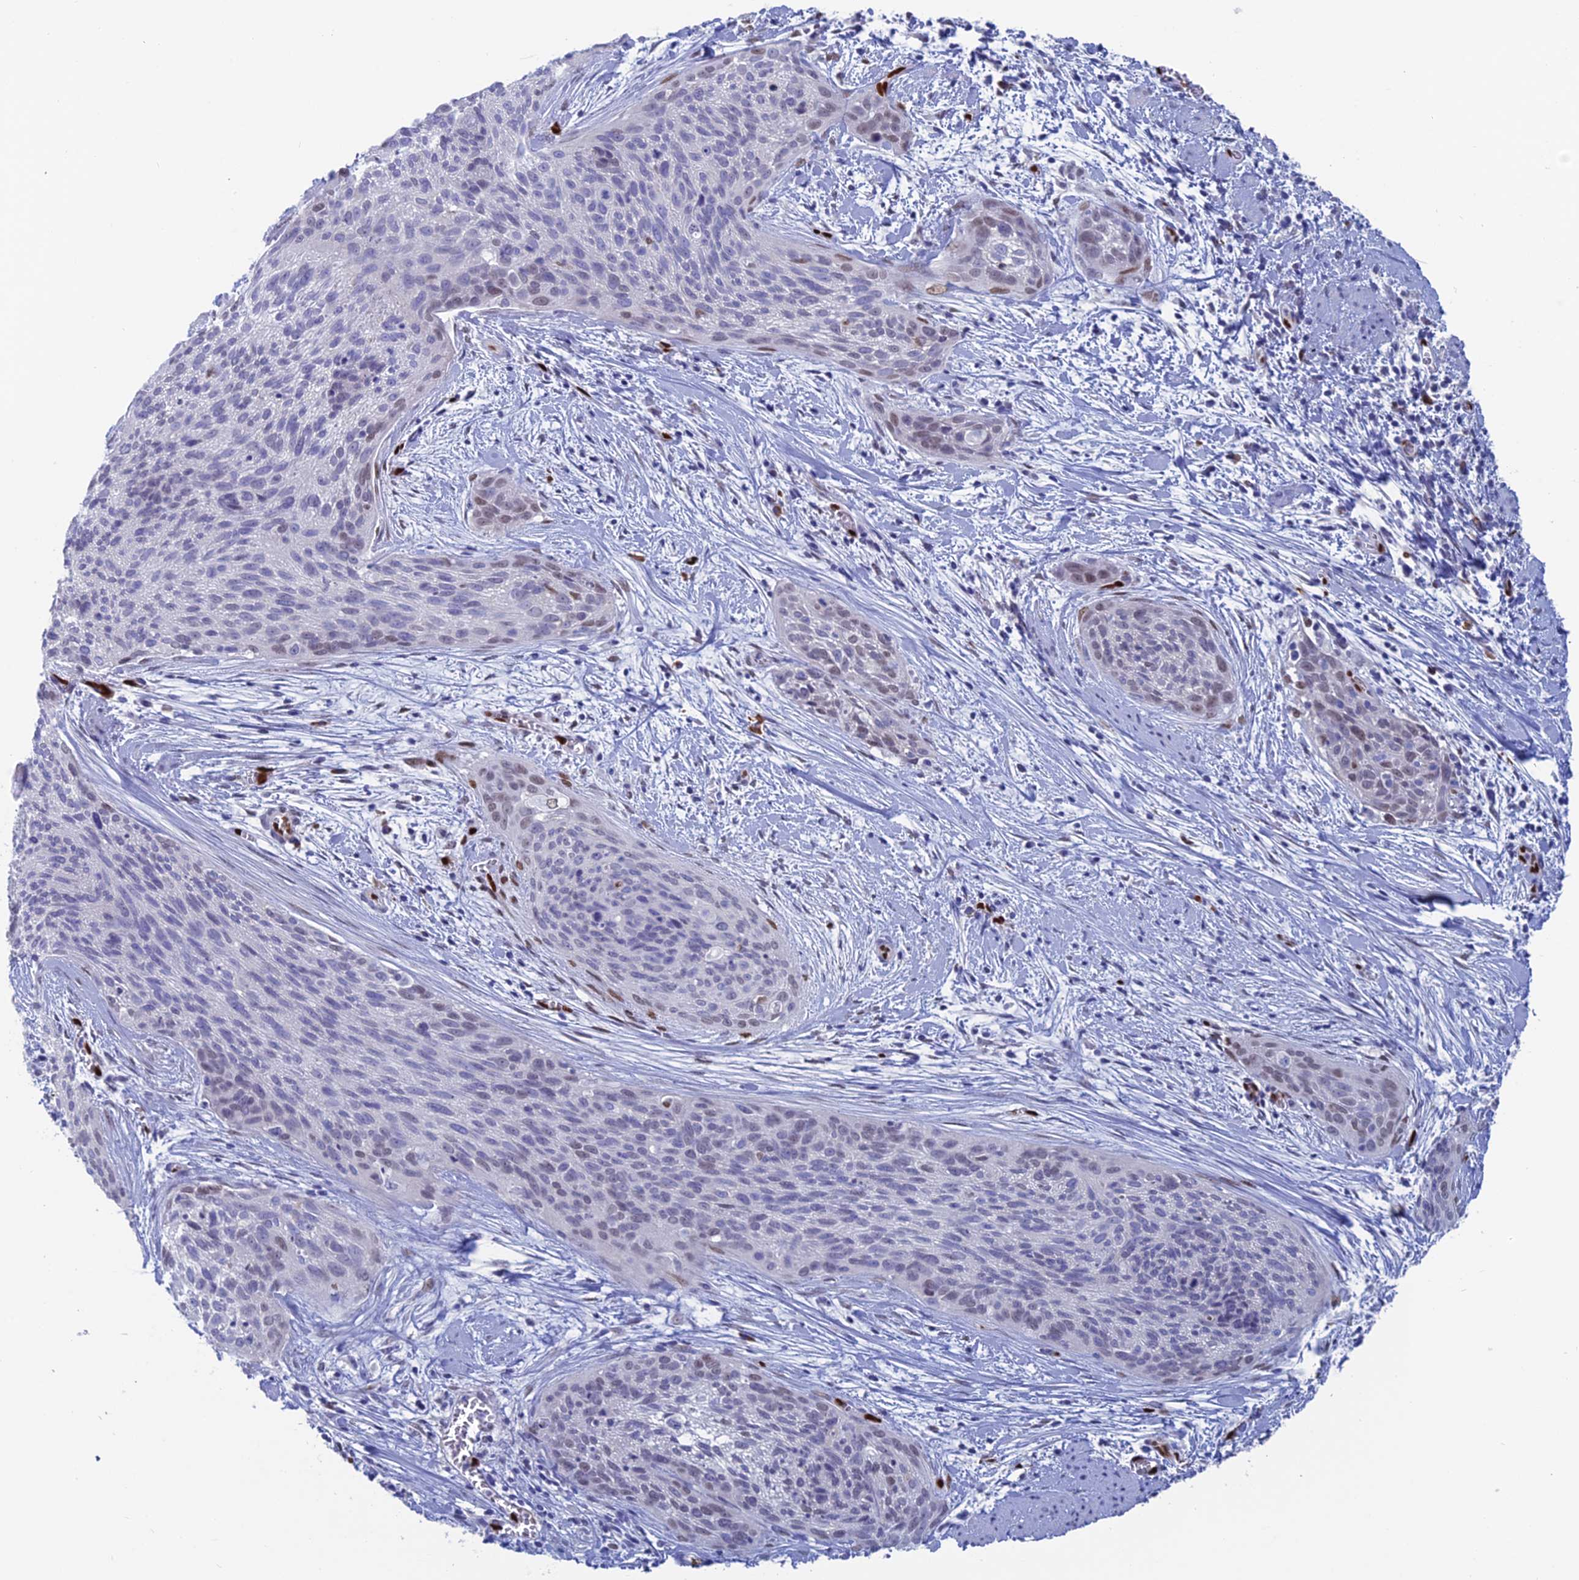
{"staining": {"intensity": "weak", "quantity": "<25%", "location": "nuclear"}, "tissue": "cervical cancer", "cell_type": "Tumor cells", "image_type": "cancer", "snomed": [{"axis": "morphology", "description": "Squamous cell carcinoma, NOS"}, {"axis": "topography", "description": "Cervix"}], "caption": "Cervical cancer (squamous cell carcinoma) was stained to show a protein in brown. There is no significant positivity in tumor cells.", "gene": "NOL4L", "patient": {"sex": "female", "age": 55}}